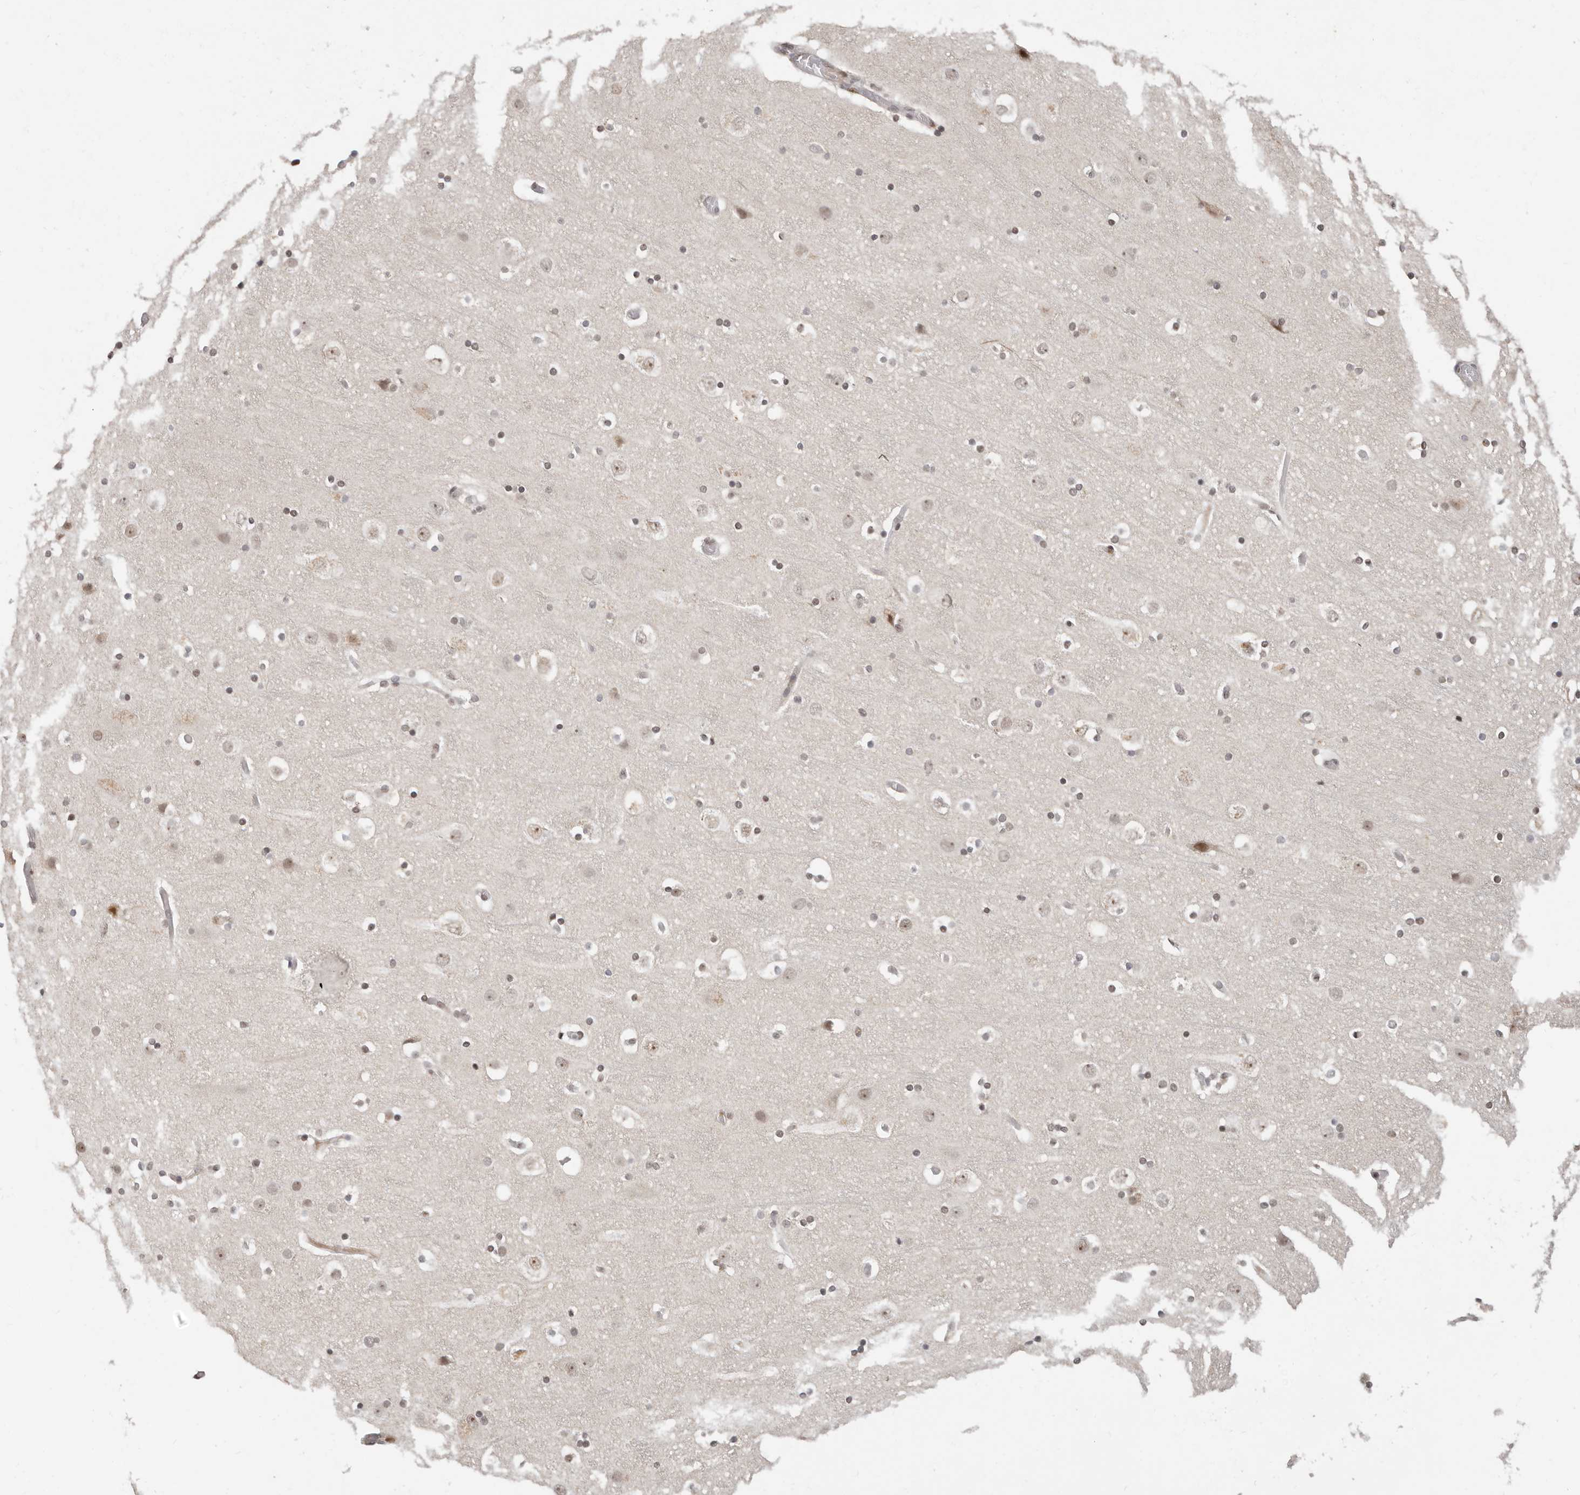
{"staining": {"intensity": "moderate", "quantity": "25%-75%", "location": "cytoplasmic/membranous,nuclear"}, "tissue": "cerebral cortex", "cell_type": "Endothelial cells", "image_type": "normal", "snomed": [{"axis": "morphology", "description": "Normal tissue, NOS"}, {"axis": "topography", "description": "Cerebral cortex"}], "caption": "Cerebral cortex stained with a brown dye displays moderate cytoplasmic/membranous,nuclear positive staining in approximately 25%-75% of endothelial cells.", "gene": "RFC2", "patient": {"sex": "male", "age": 57}}